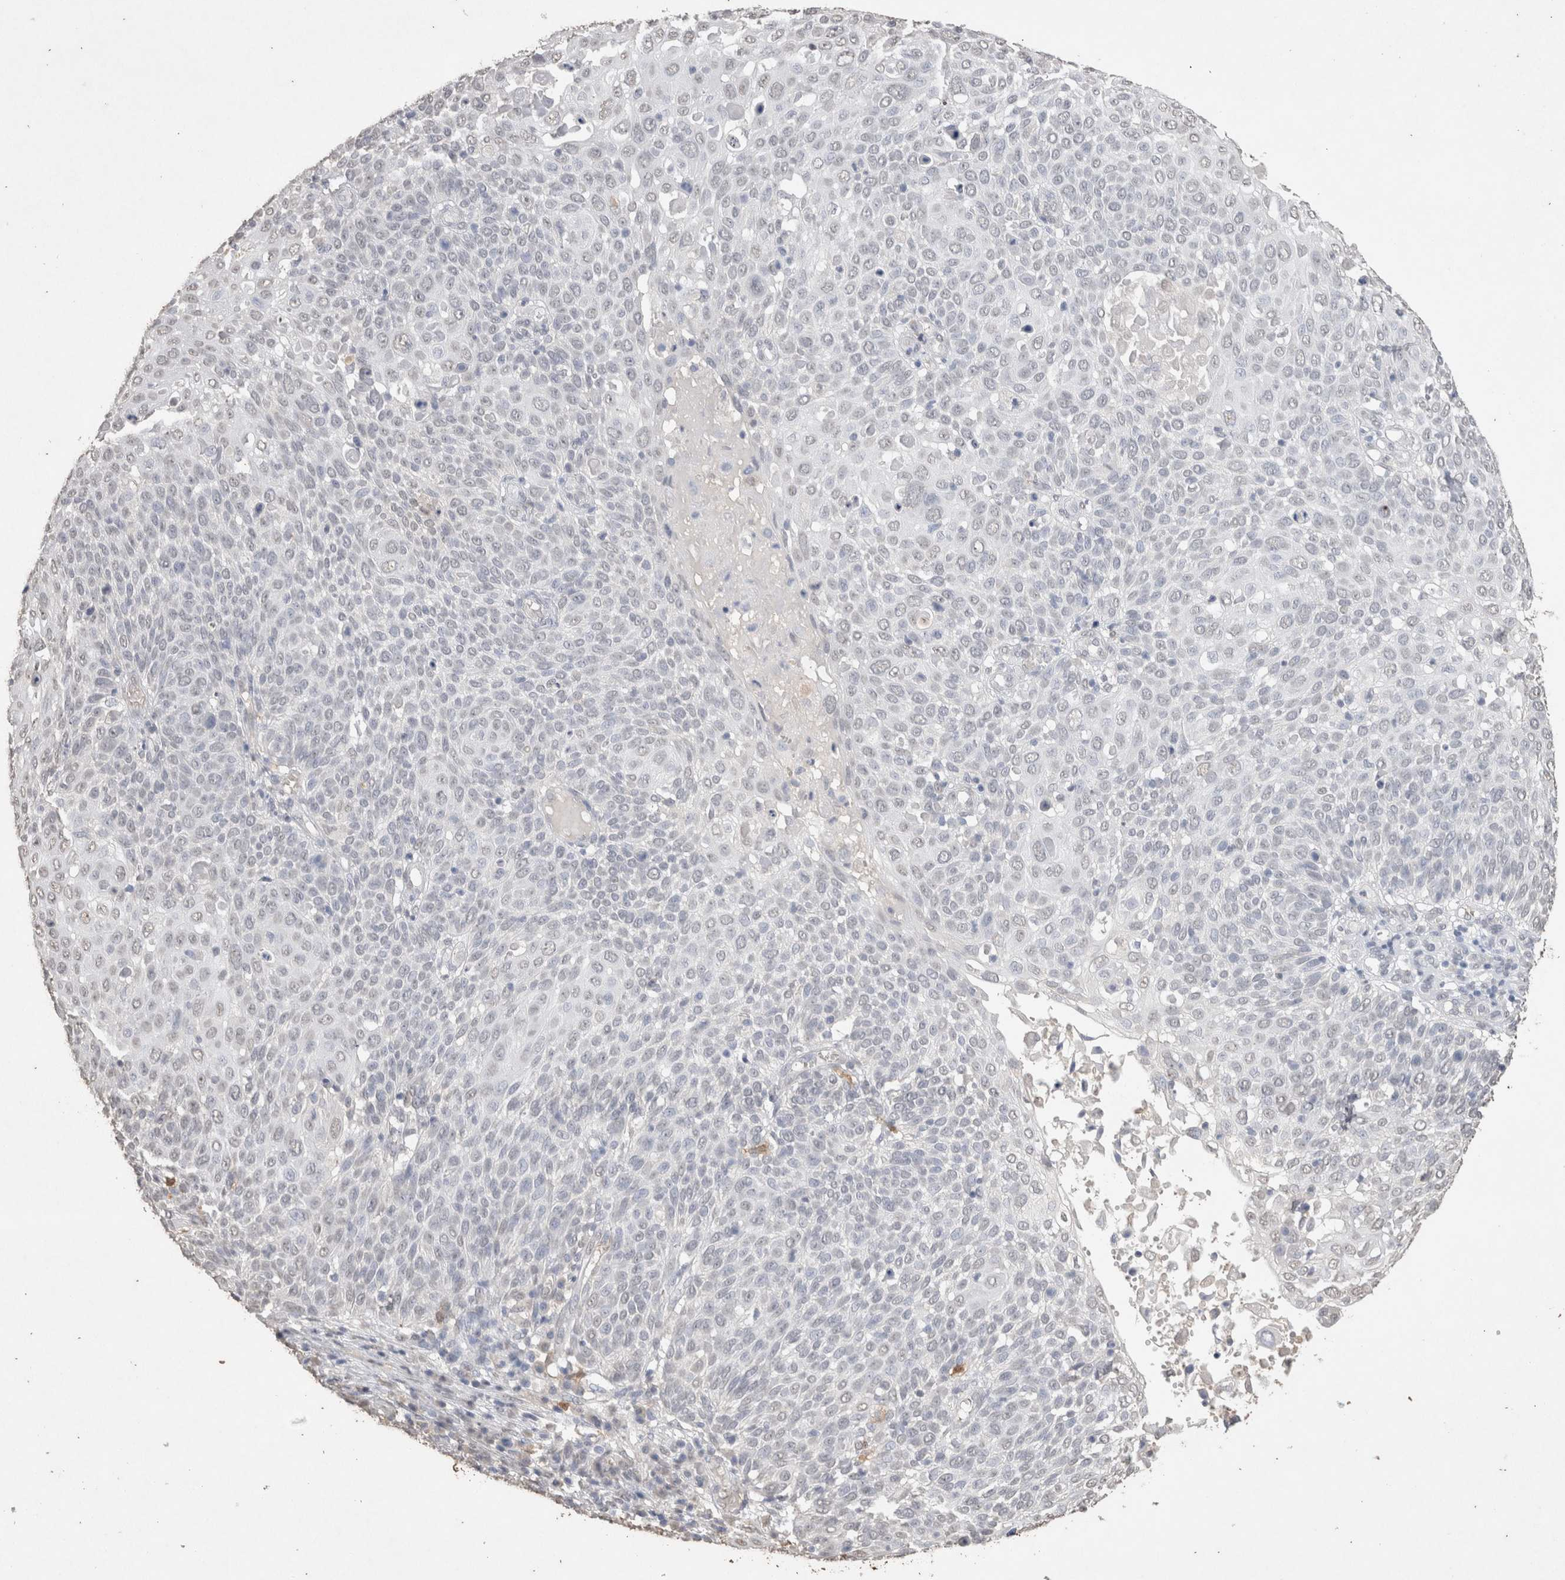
{"staining": {"intensity": "negative", "quantity": "none", "location": "none"}, "tissue": "cervical cancer", "cell_type": "Tumor cells", "image_type": "cancer", "snomed": [{"axis": "morphology", "description": "Squamous cell carcinoma, NOS"}, {"axis": "topography", "description": "Cervix"}], "caption": "Immunohistochemical staining of human cervical squamous cell carcinoma exhibits no significant expression in tumor cells.", "gene": "LGALS2", "patient": {"sex": "female", "age": 74}}